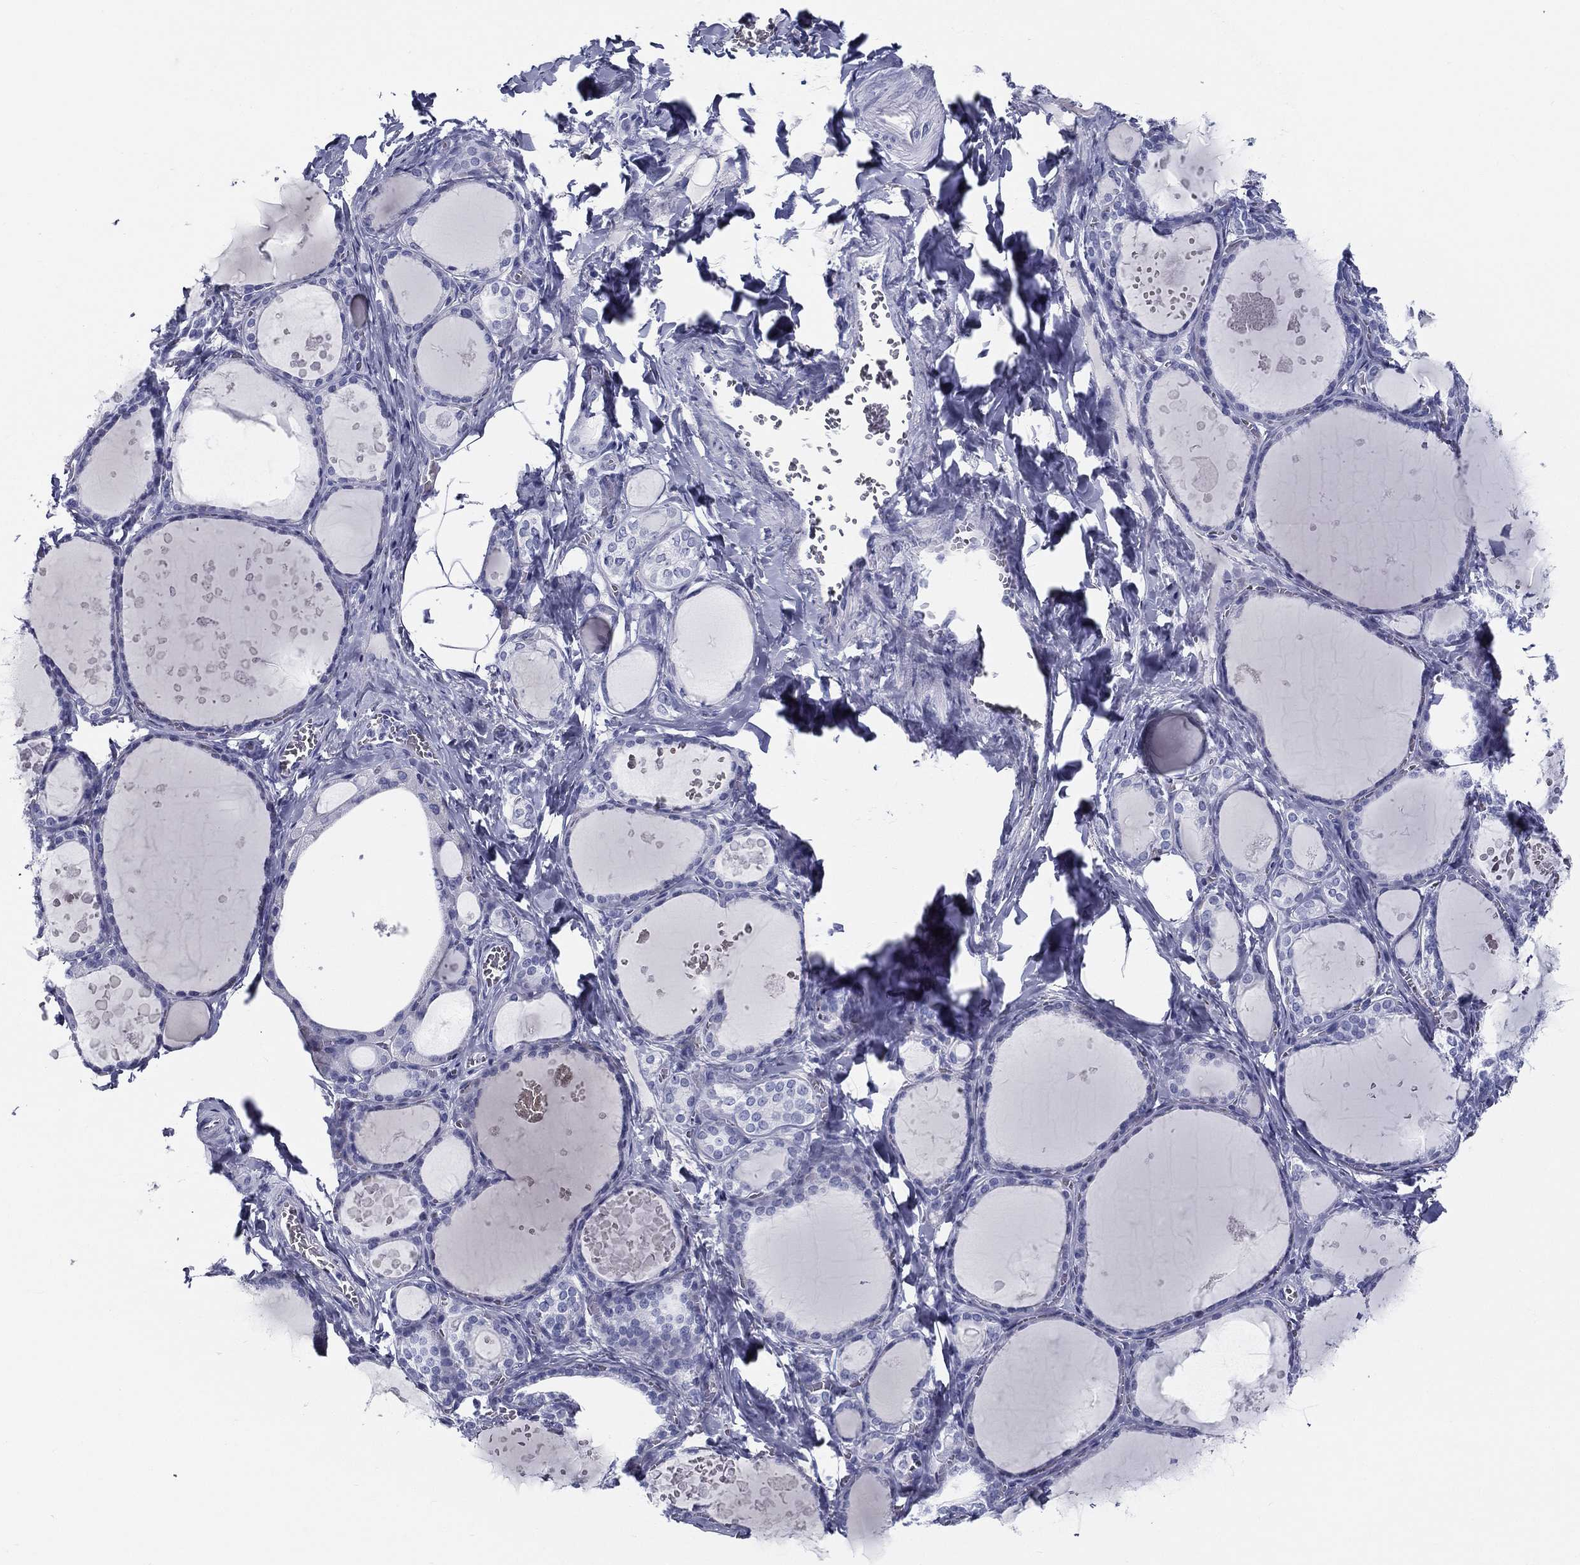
{"staining": {"intensity": "negative", "quantity": "none", "location": "none"}, "tissue": "thyroid gland", "cell_type": "Glandular cells", "image_type": "normal", "snomed": [{"axis": "morphology", "description": "Normal tissue, NOS"}, {"axis": "topography", "description": "Thyroid gland"}], "caption": "Protein analysis of benign thyroid gland shows no significant positivity in glandular cells.", "gene": "RSPH4A", "patient": {"sex": "female", "age": 56}}